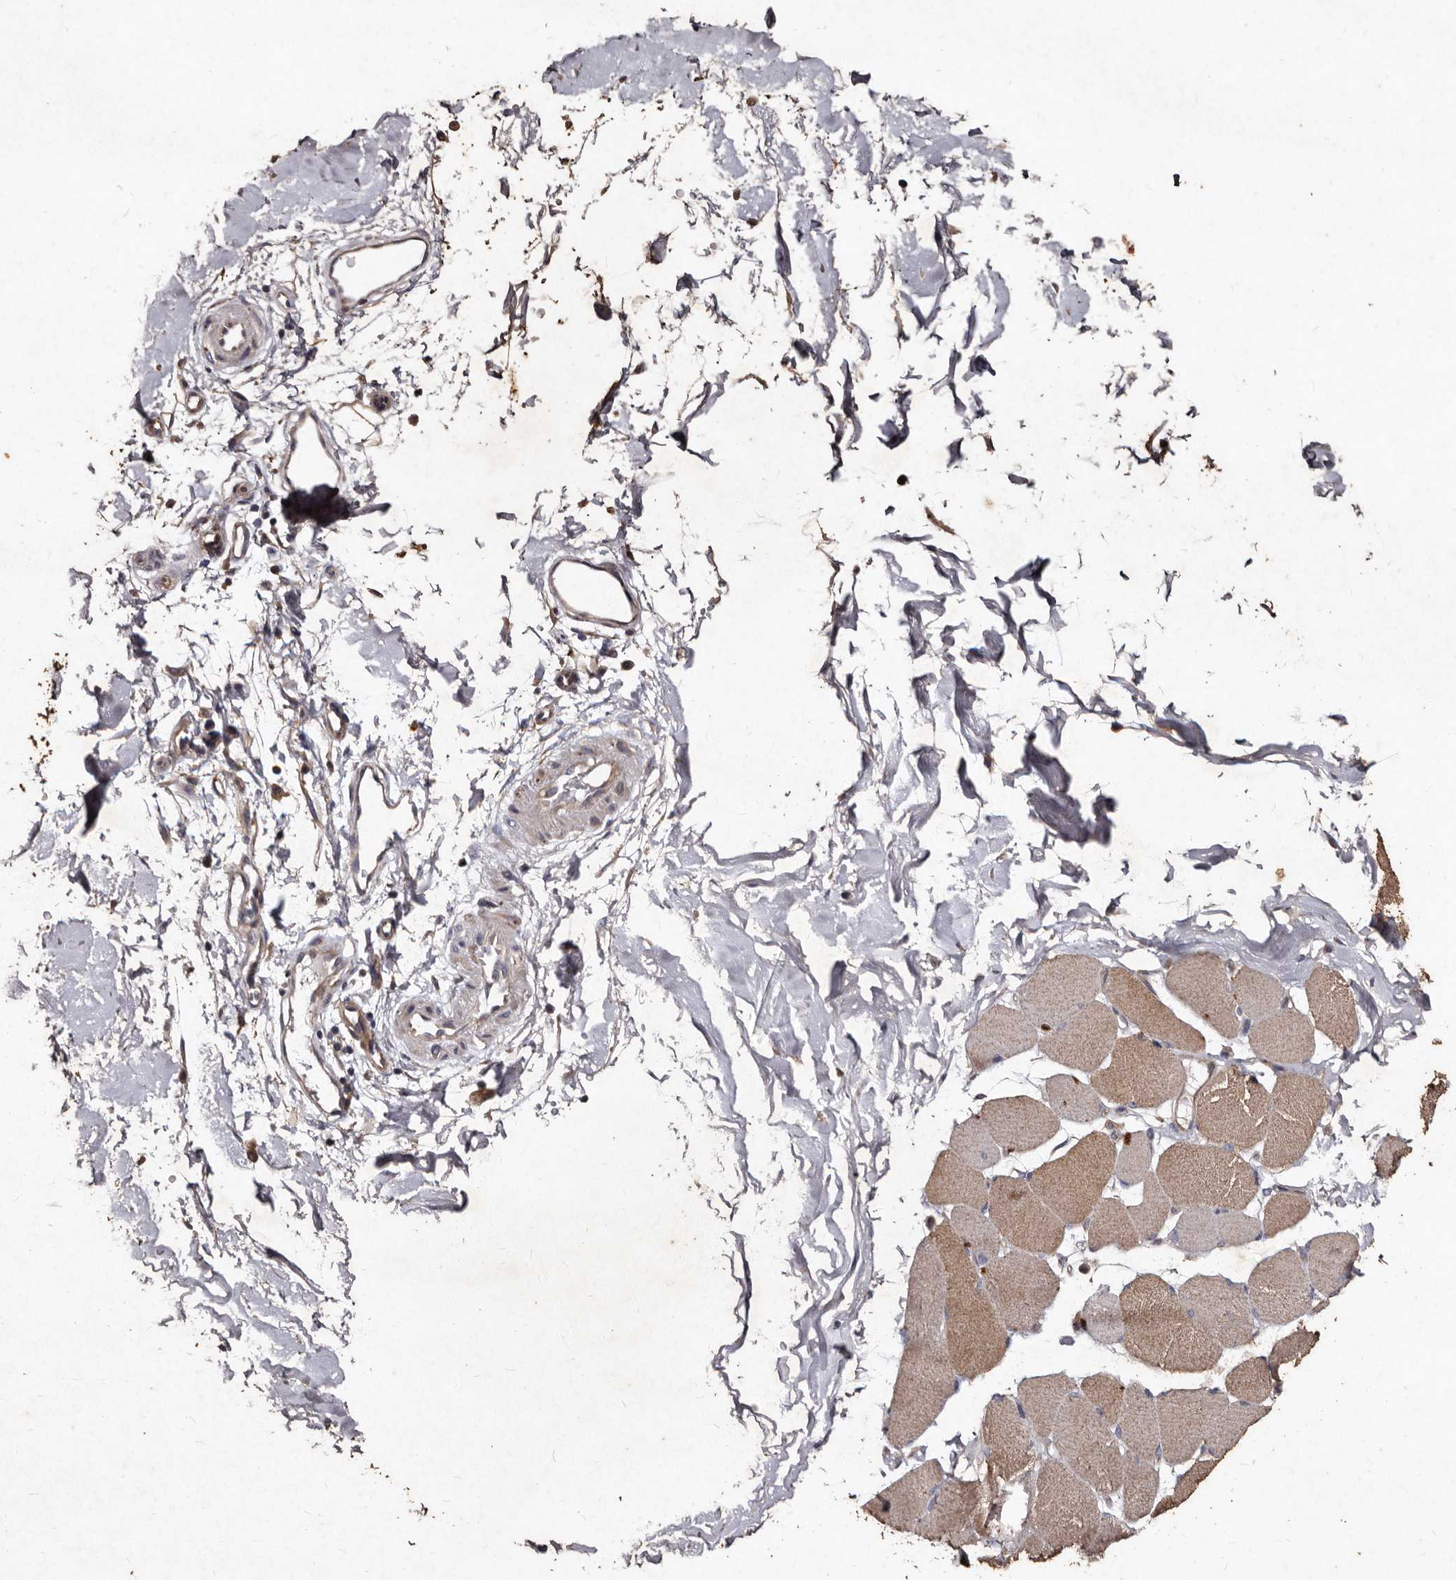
{"staining": {"intensity": "moderate", "quantity": "25%-75%", "location": "cytoplasmic/membranous"}, "tissue": "skeletal muscle", "cell_type": "Myocytes", "image_type": "normal", "snomed": [{"axis": "morphology", "description": "Normal tissue, NOS"}, {"axis": "topography", "description": "Skin"}, {"axis": "topography", "description": "Skeletal muscle"}], "caption": "A photomicrograph of human skeletal muscle stained for a protein shows moderate cytoplasmic/membranous brown staining in myocytes. (DAB (3,3'-diaminobenzidine) IHC, brown staining for protein, blue staining for nuclei).", "gene": "TFB1M", "patient": {"sex": "male", "age": 83}}